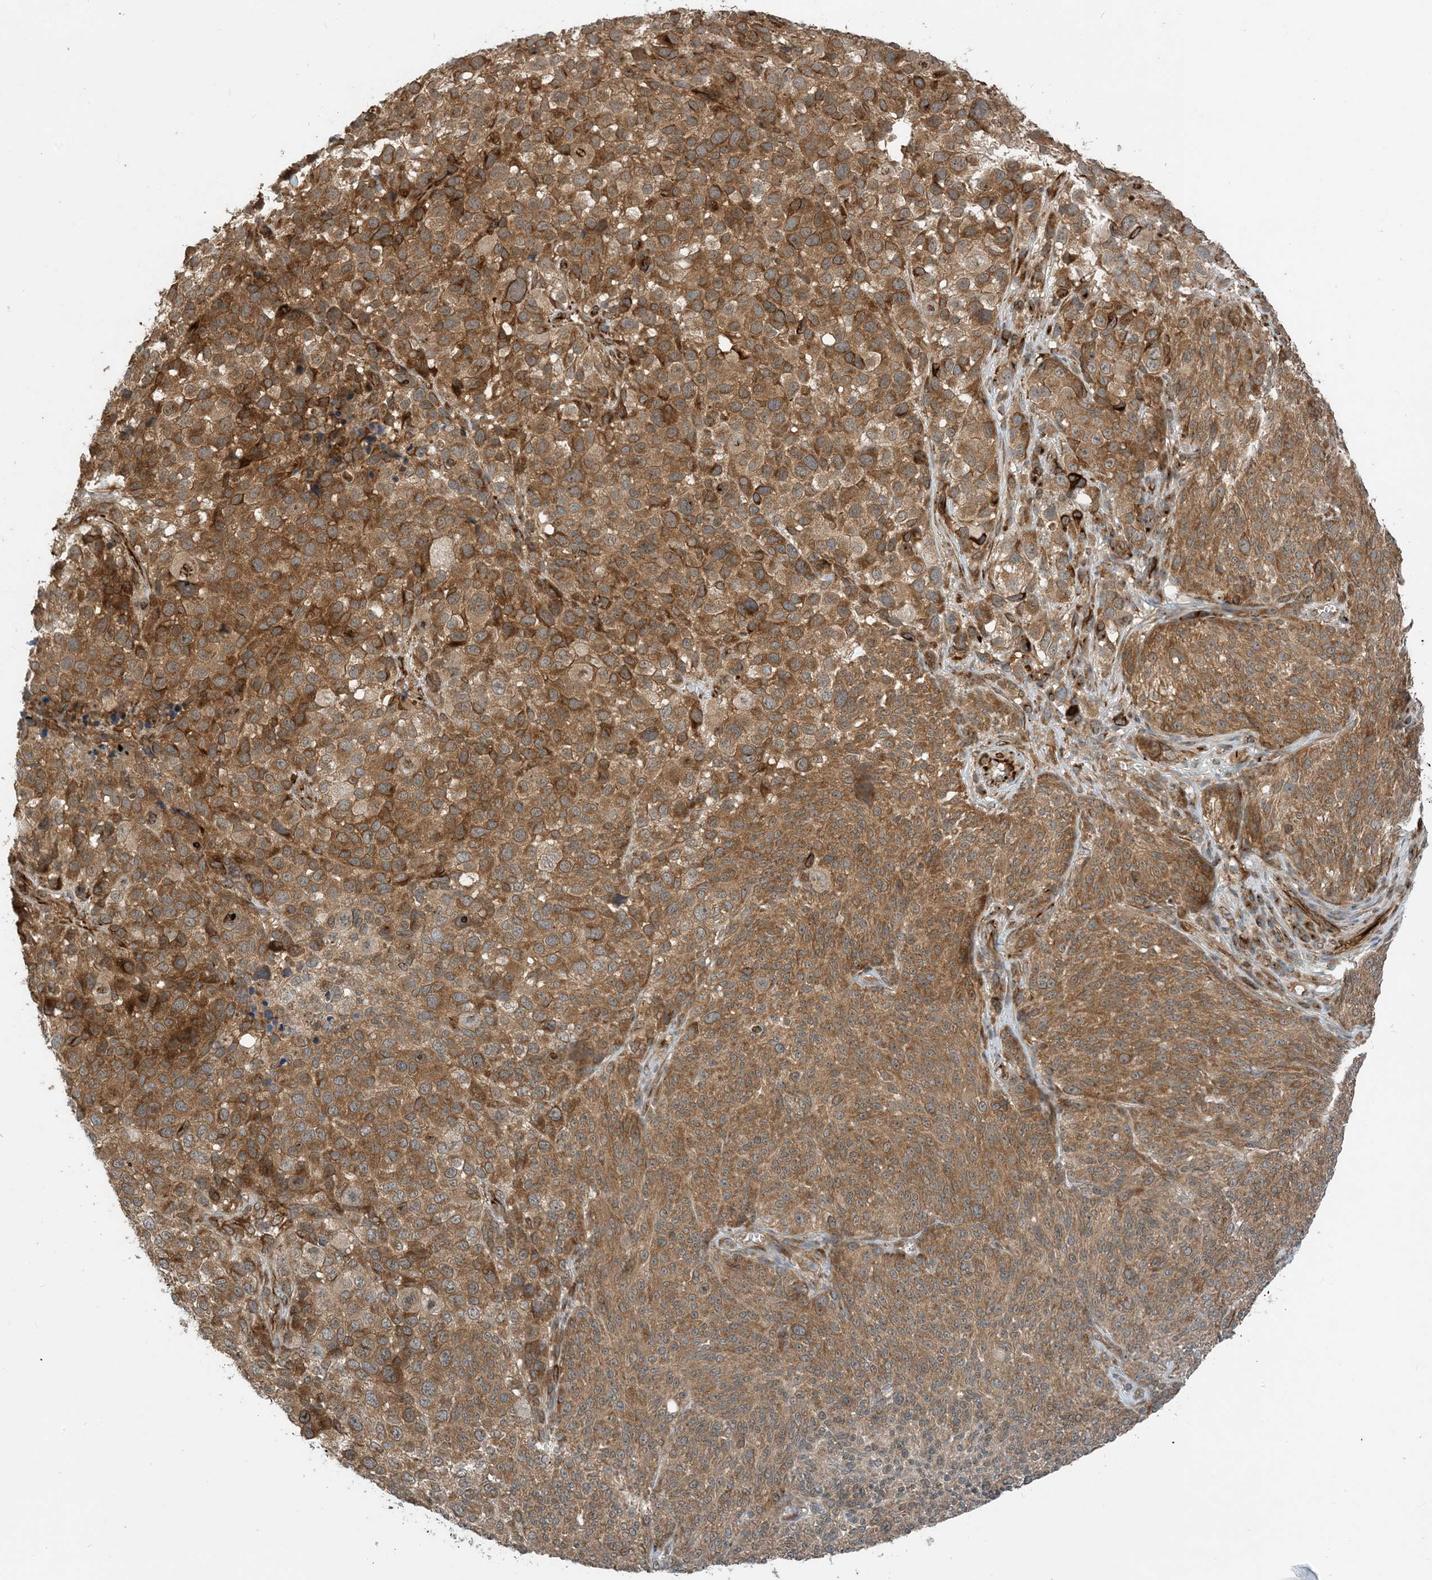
{"staining": {"intensity": "moderate", "quantity": ">75%", "location": "cytoplasmic/membranous"}, "tissue": "melanoma", "cell_type": "Tumor cells", "image_type": "cancer", "snomed": [{"axis": "morphology", "description": "Malignant melanoma, NOS"}, {"axis": "topography", "description": "Skin of trunk"}], "caption": "There is medium levels of moderate cytoplasmic/membranous positivity in tumor cells of melanoma, as demonstrated by immunohistochemical staining (brown color).", "gene": "ZBTB3", "patient": {"sex": "male", "age": 71}}